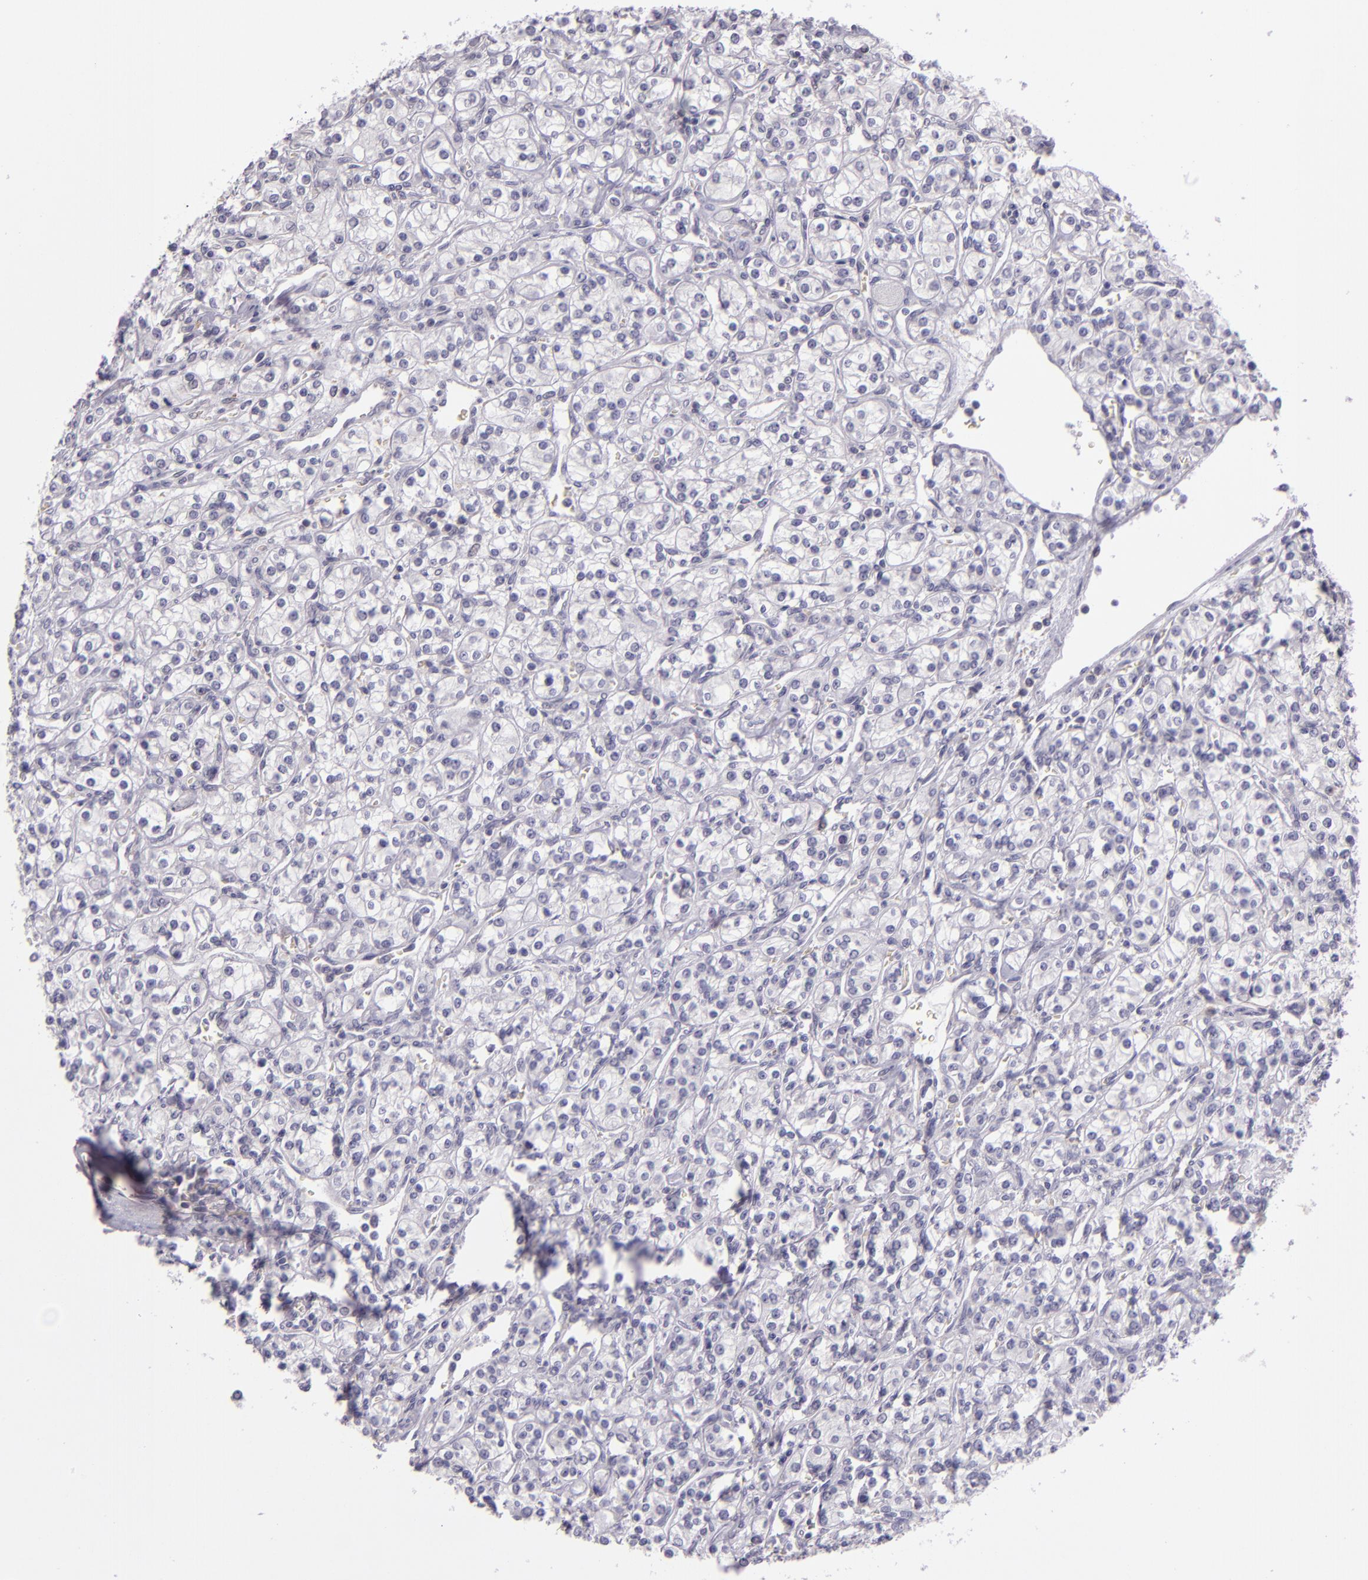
{"staining": {"intensity": "negative", "quantity": "none", "location": "none"}, "tissue": "renal cancer", "cell_type": "Tumor cells", "image_type": "cancer", "snomed": [{"axis": "morphology", "description": "Adenocarcinoma, NOS"}, {"axis": "topography", "description": "Kidney"}], "caption": "There is no significant expression in tumor cells of renal adenocarcinoma.", "gene": "SNCB", "patient": {"sex": "male", "age": 77}}